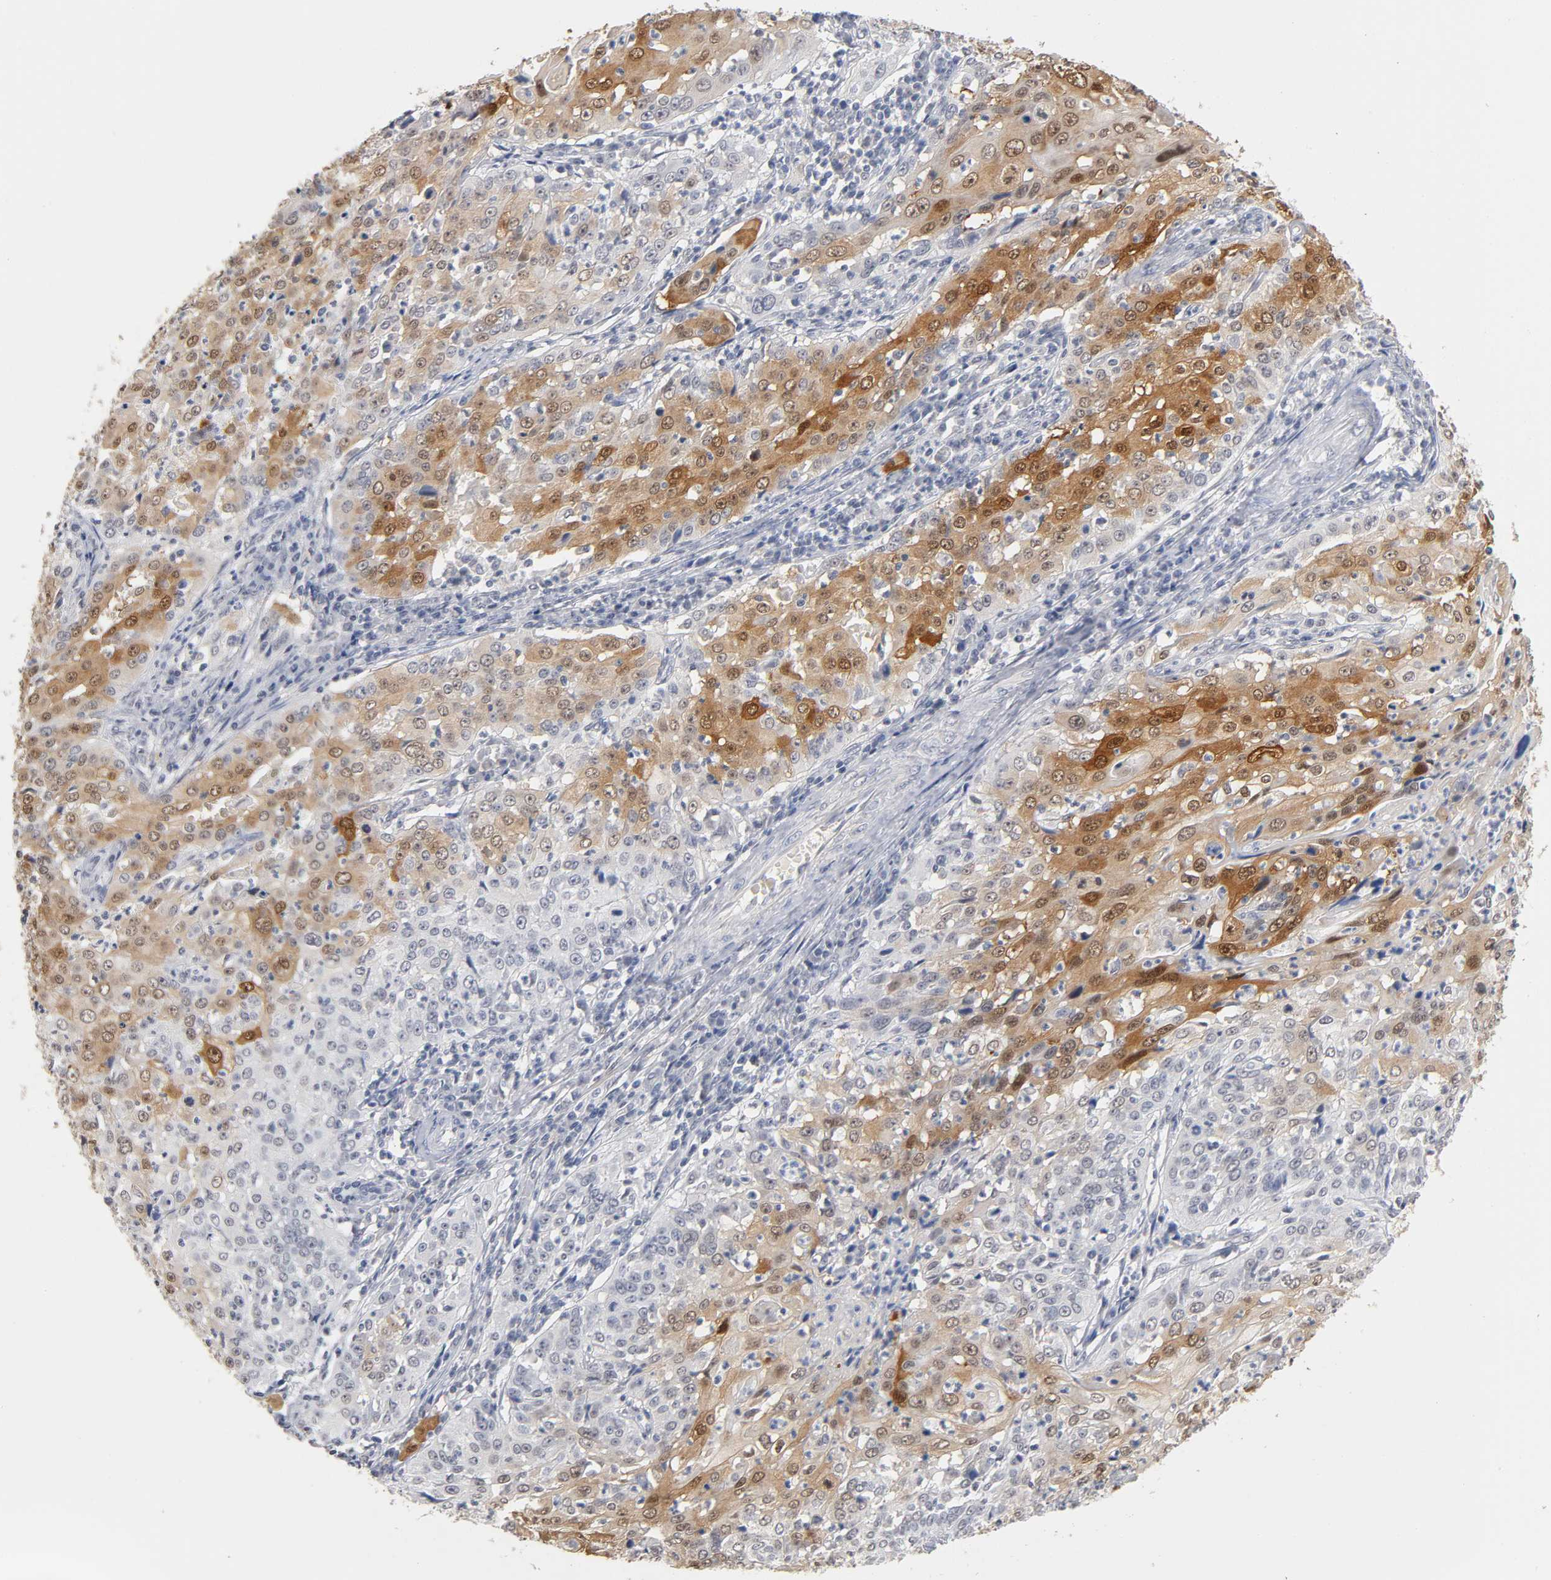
{"staining": {"intensity": "moderate", "quantity": "25%-75%", "location": "cytoplasmic/membranous,nuclear"}, "tissue": "cervical cancer", "cell_type": "Tumor cells", "image_type": "cancer", "snomed": [{"axis": "morphology", "description": "Squamous cell carcinoma, NOS"}, {"axis": "topography", "description": "Cervix"}], "caption": "DAB immunohistochemical staining of cervical cancer (squamous cell carcinoma) exhibits moderate cytoplasmic/membranous and nuclear protein staining in about 25%-75% of tumor cells.", "gene": "CRABP2", "patient": {"sex": "female", "age": 39}}